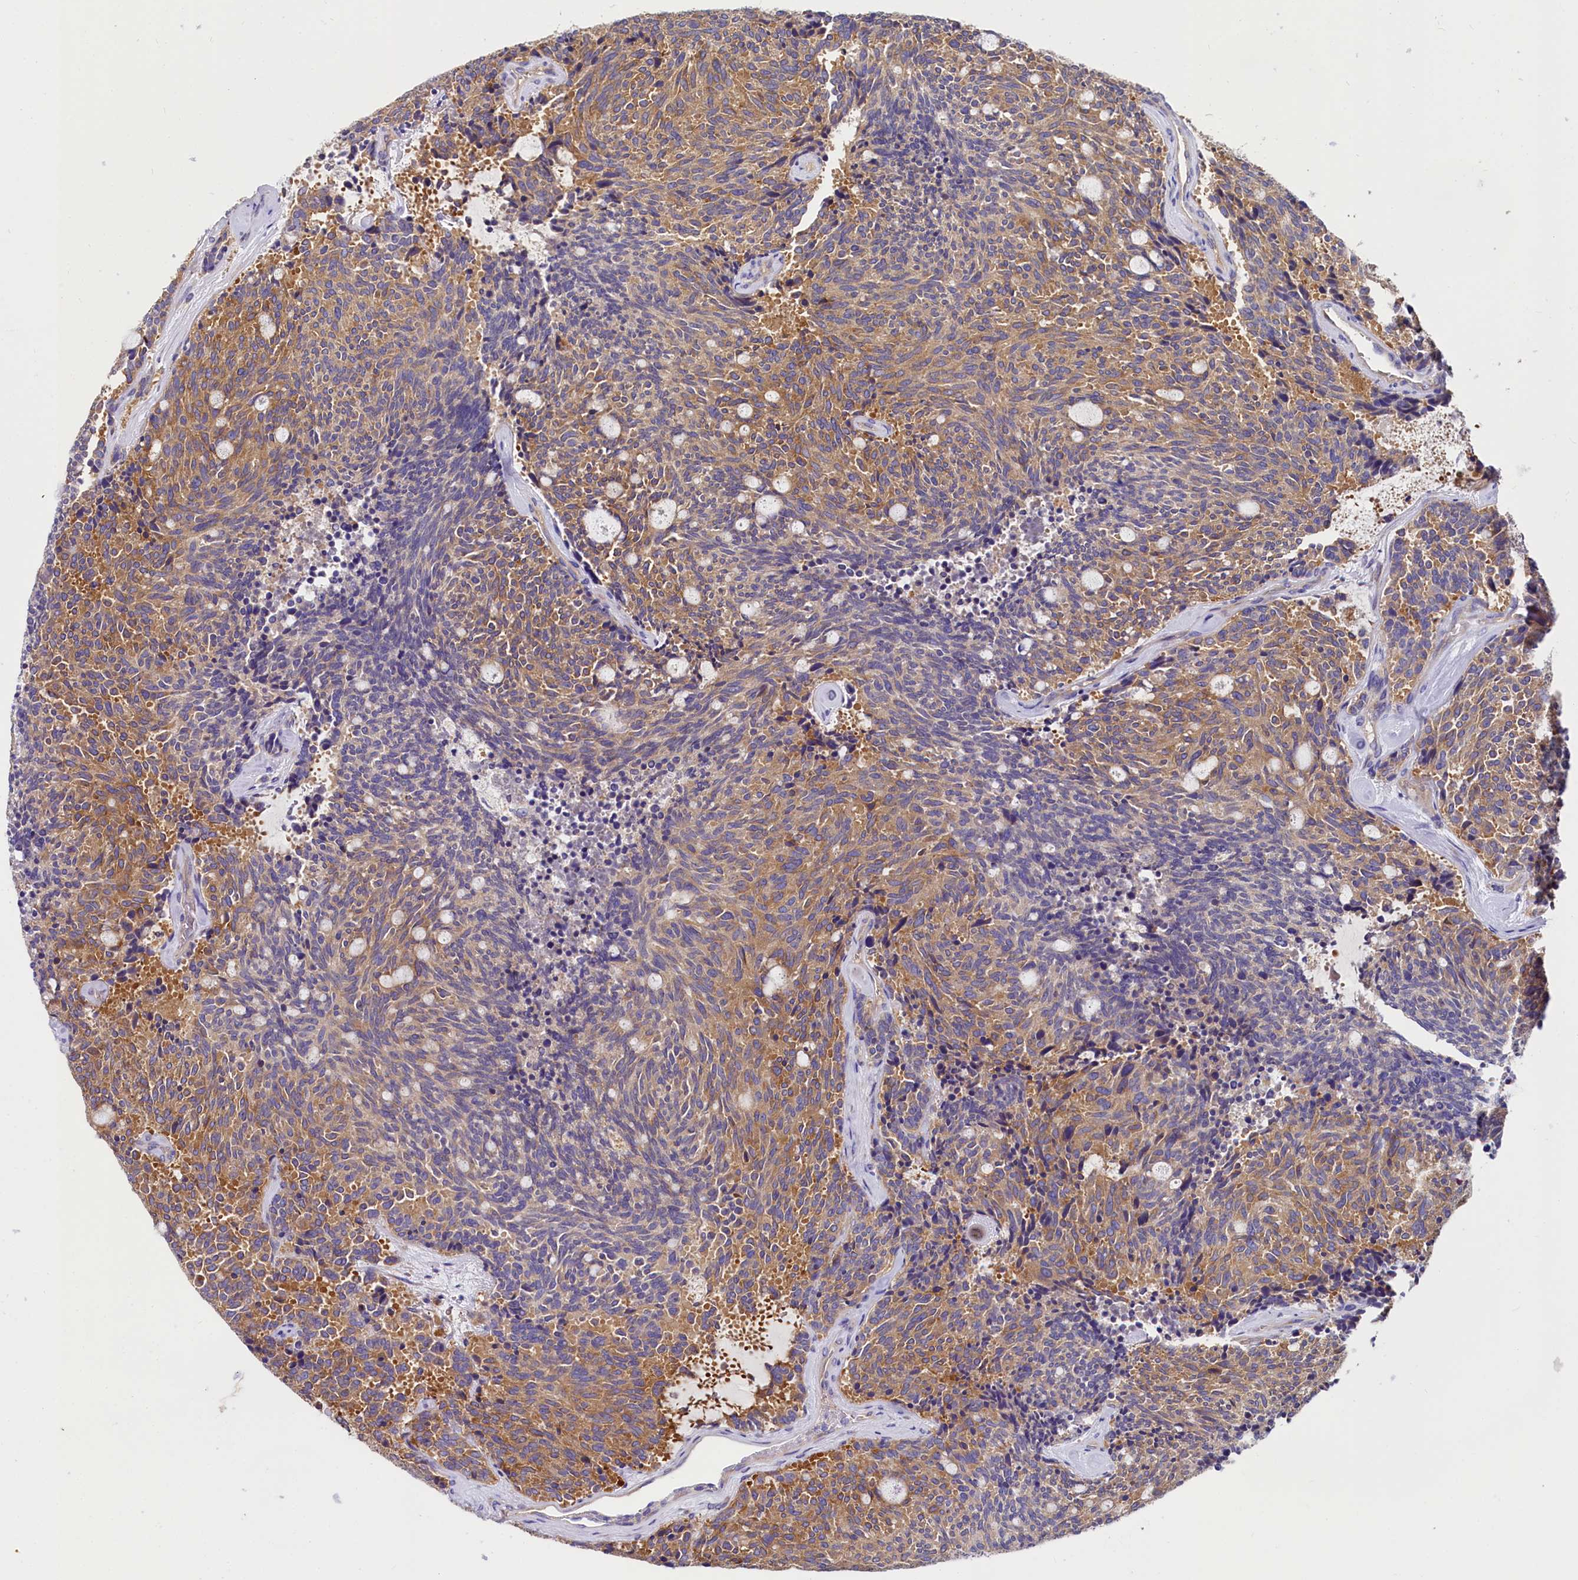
{"staining": {"intensity": "moderate", "quantity": ">75%", "location": "cytoplasmic/membranous"}, "tissue": "carcinoid", "cell_type": "Tumor cells", "image_type": "cancer", "snomed": [{"axis": "morphology", "description": "Carcinoid, malignant, NOS"}, {"axis": "topography", "description": "Pancreas"}], "caption": "Malignant carcinoid was stained to show a protein in brown. There is medium levels of moderate cytoplasmic/membranous positivity in approximately >75% of tumor cells.", "gene": "QARS1", "patient": {"sex": "female", "age": 54}}